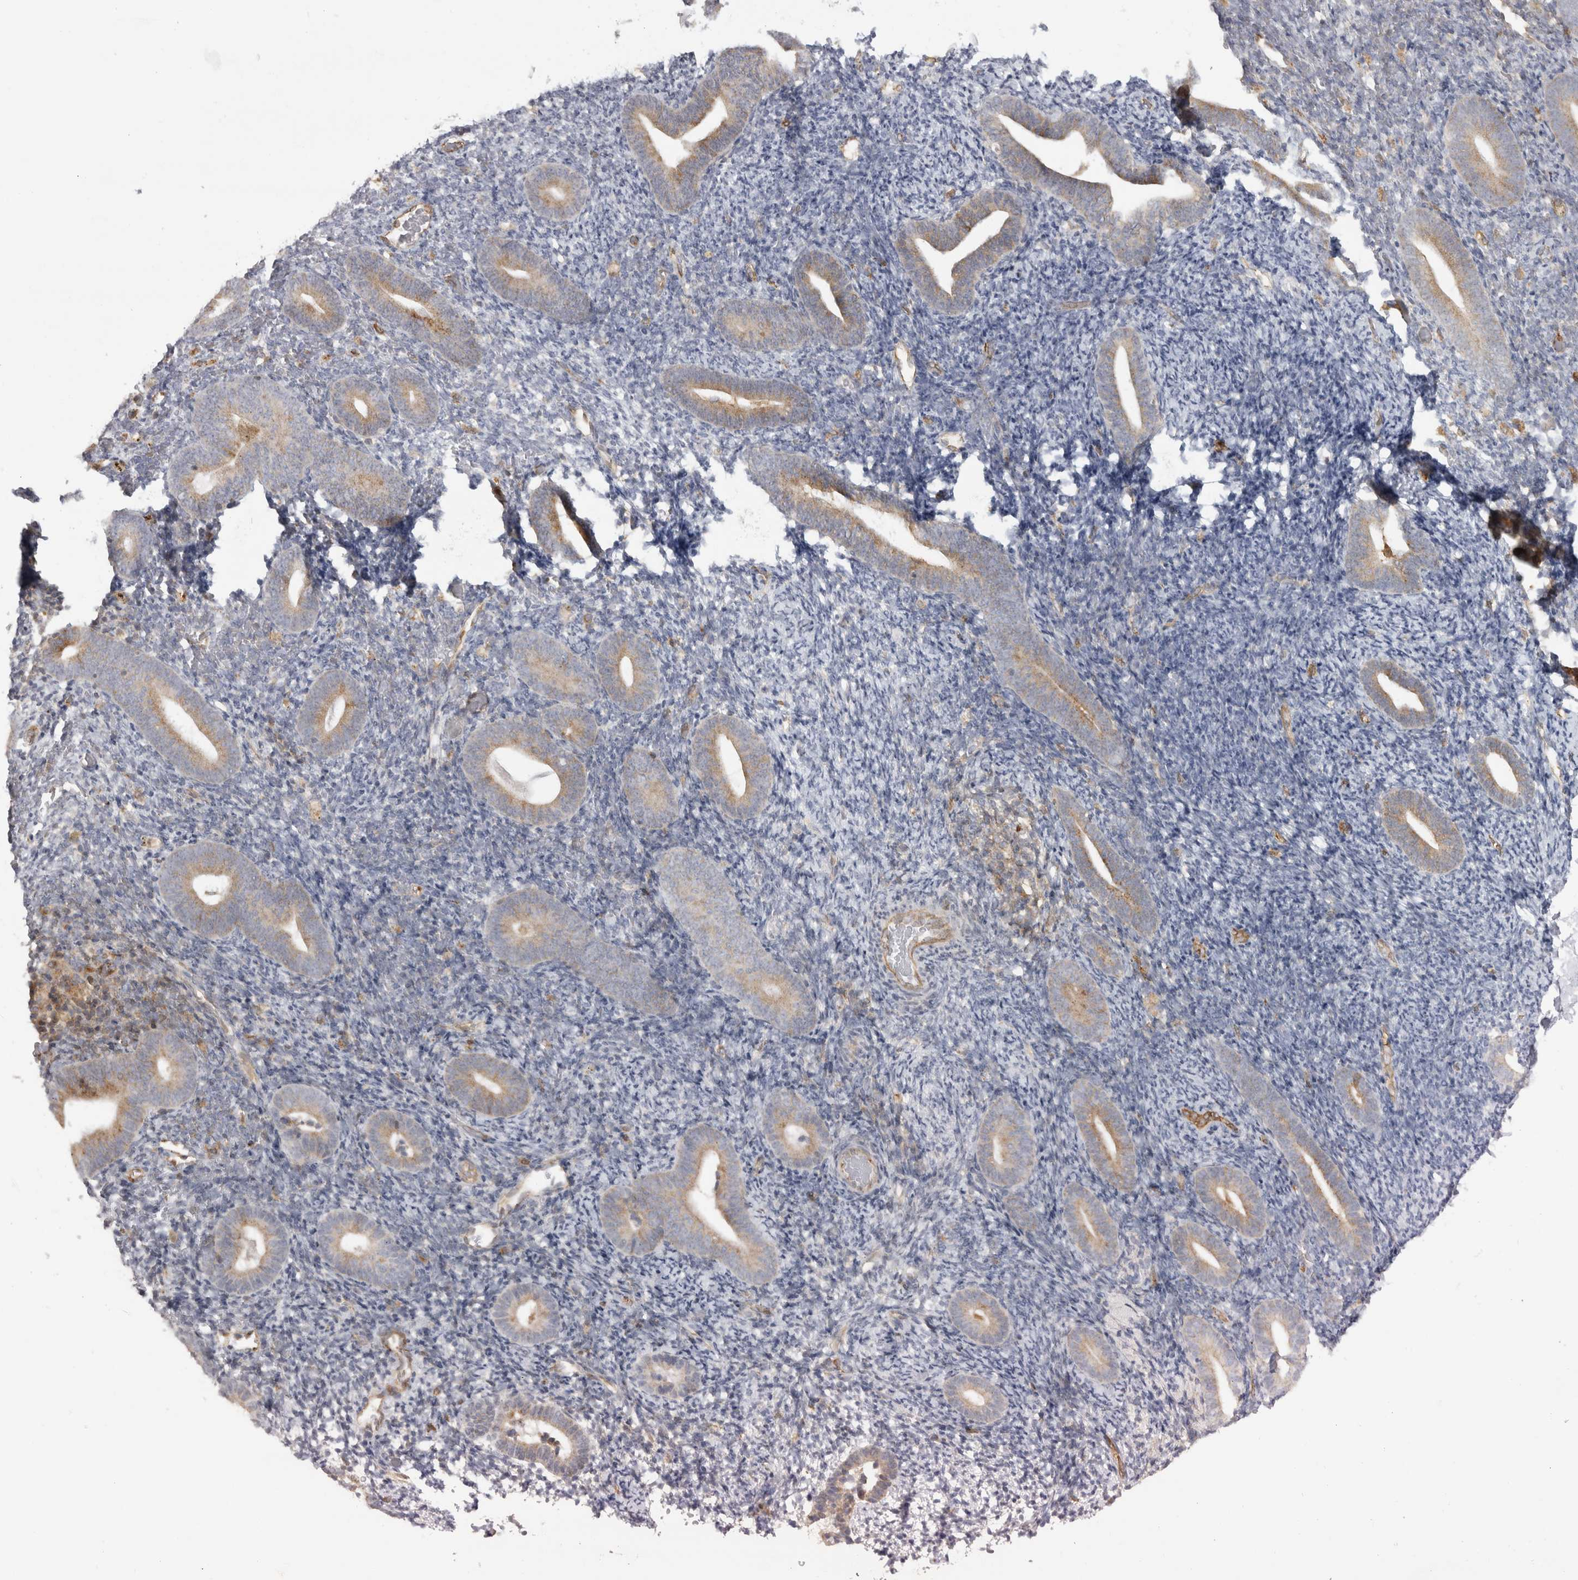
{"staining": {"intensity": "moderate", "quantity": "<25%", "location": "cytoplasmic/membranous"}, "tissue": "endometrium", "cell_type": "Cells in endometrial stroma", "image_type": "normal", "snomed": [{"axis": "morphology", "description": "Normal tissue, NOS"}, {"axis": "topography", "description": "Endometrium"}], "caption": "Cells in endometrial stroma exhibit moderate cytoplasmic/membranous expression in about <25% of cells in unremarkable endometrium. The protein of interest is stained brown, and the nuclei are stained in blue (DAB IHC with brightfield microscopy, high magnification).", "gene": "HLA", "patient": {"sex": "female", "age": 51}}